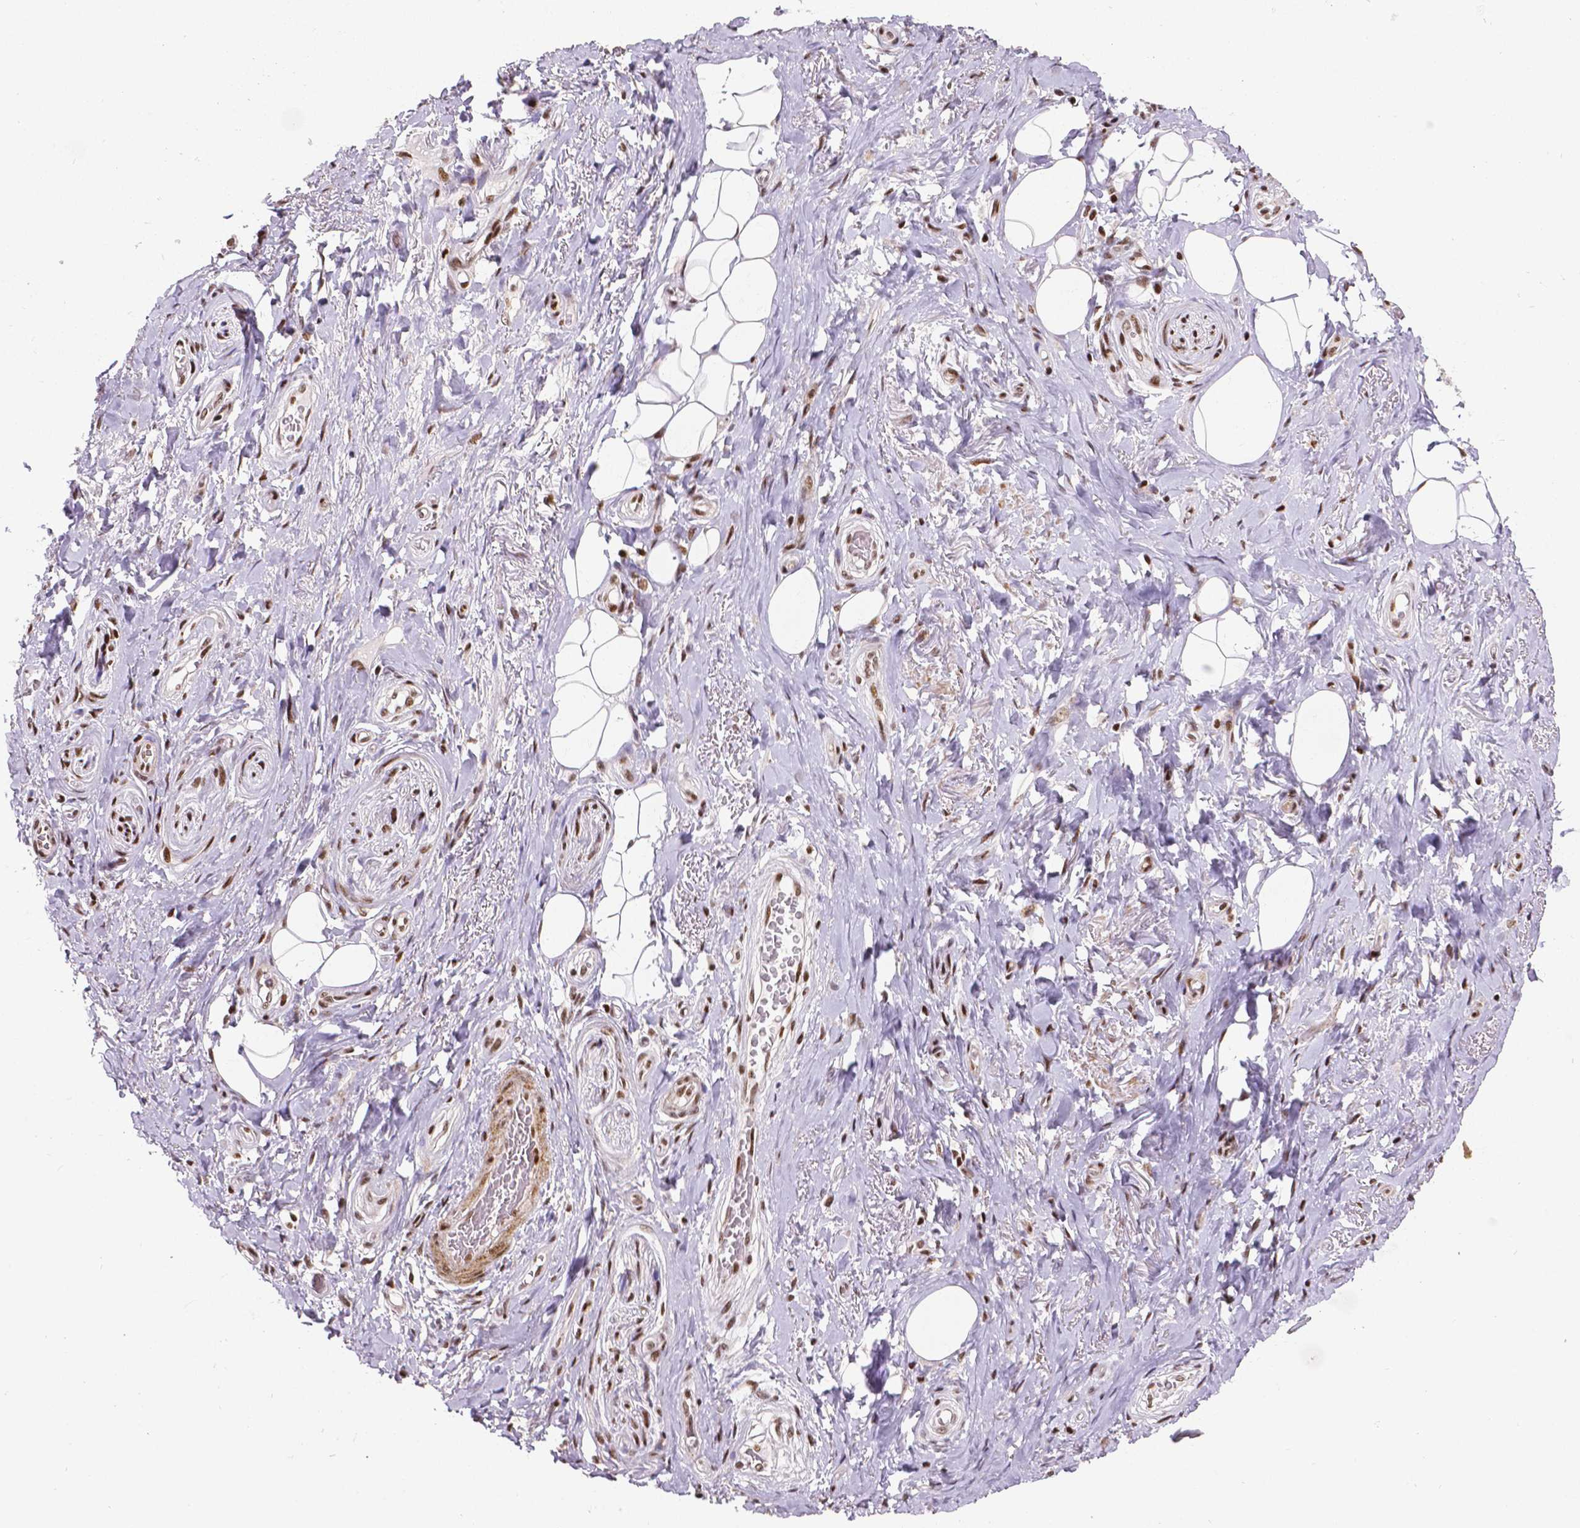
{"staining": {"intensity": "negative", "quantity": "none", "location": "none"}, "tissue": "adipose tissue", "cell_type": "Adipocytes", "image_type": "normal", "snomed": [{"axis": "morphology", "description": "Normal tissue, NOS"}, {"axis": "topography", "description": "Anal"}, {"axis": "topography", "description": "Peripheral nerve tissue"}], "caption": "This is a image of IHC staining of unremarkable adipose tissue, which shows no expression in adipocytes.", "gene": "CTCF", "patient": {"sex": "male", "age": 53}}